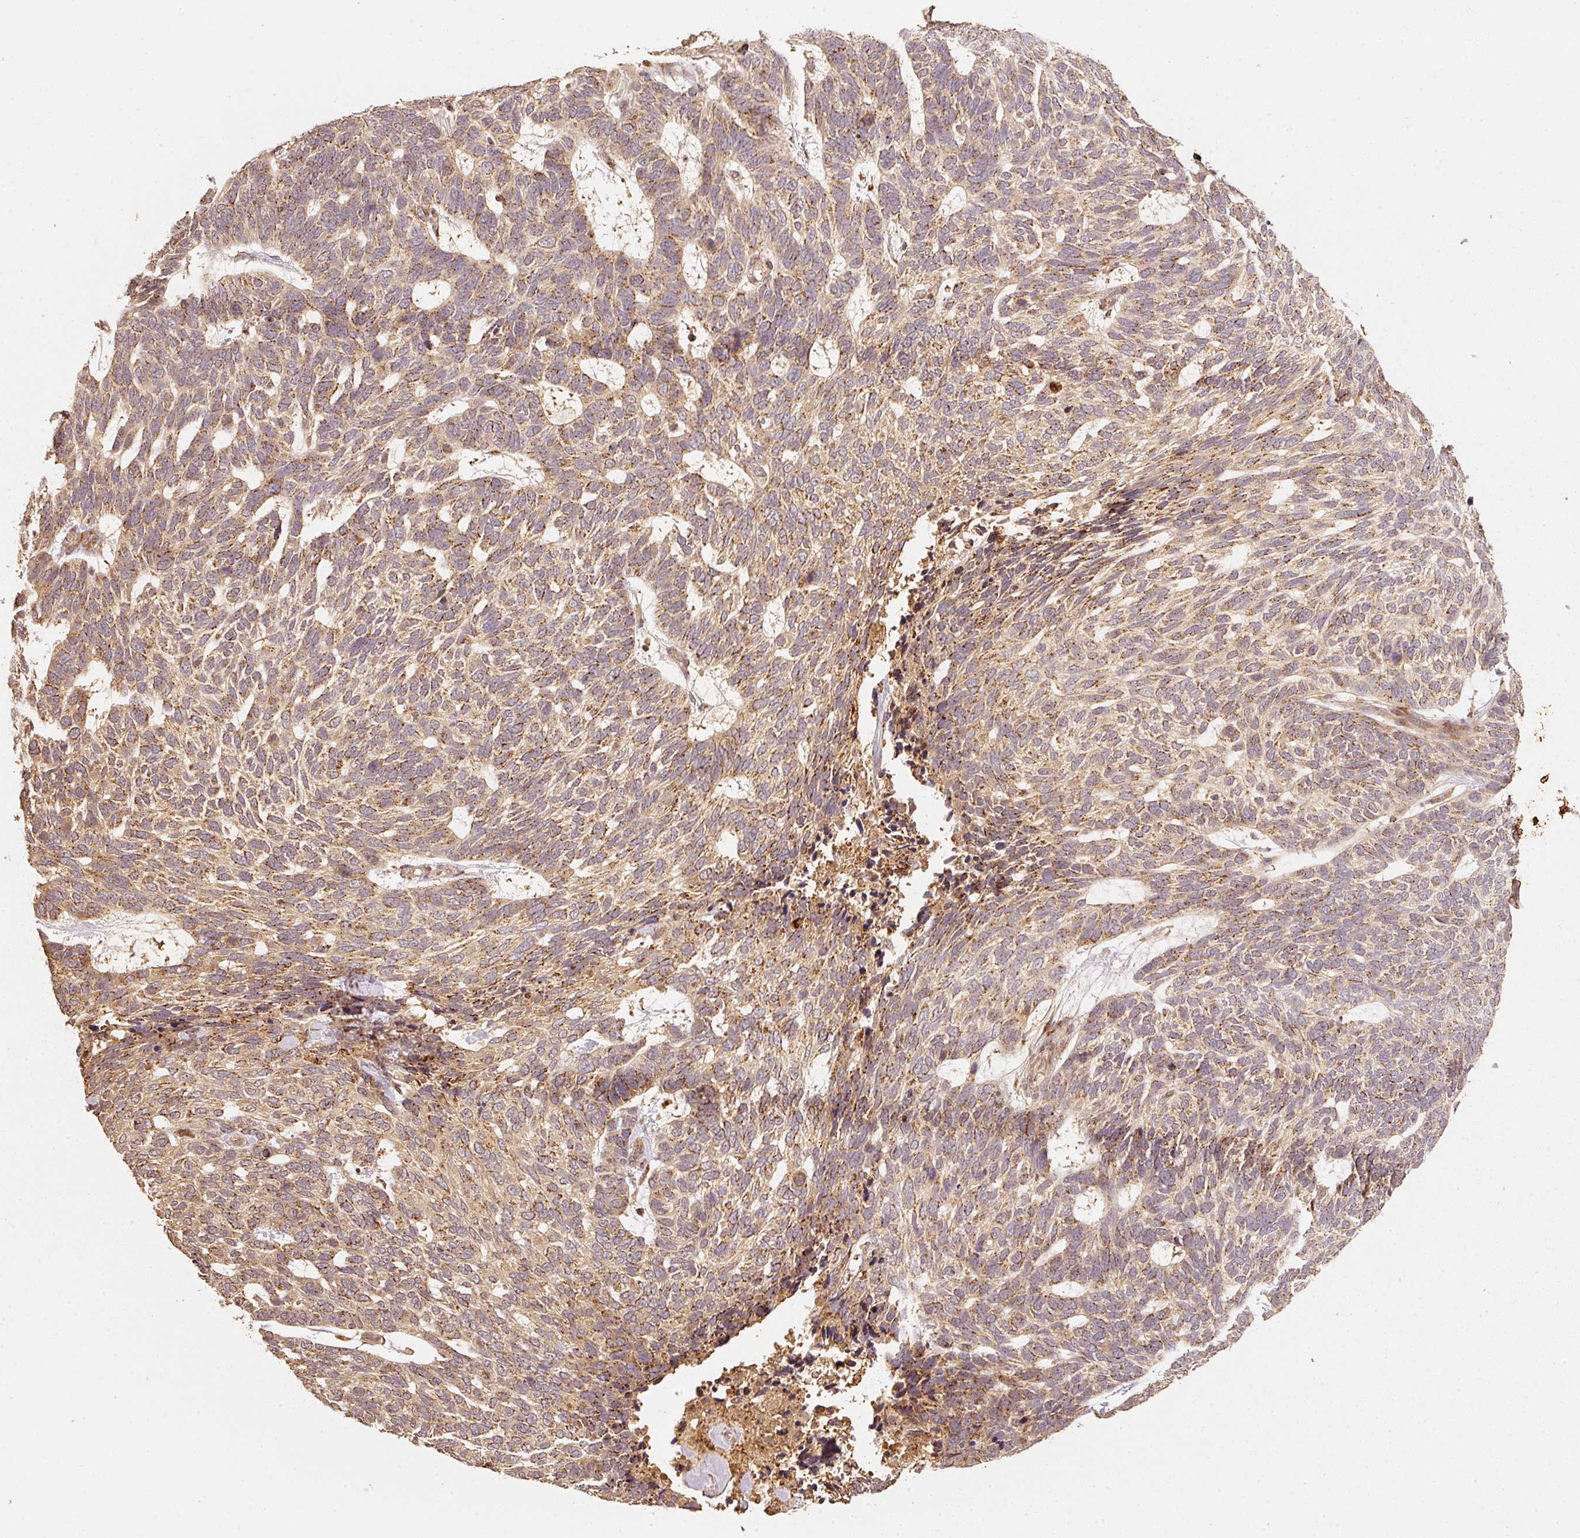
{"staining": {"intensity": "moderate", "quantity": ">75%", "location": "cytoplasmic/membranous"}, "tissue": "skin cancer", "cell_type": "Tumor cells", "image_type": "cancer", "snomed": [{"axis": "morphology", "description": "Basal cell carcinoma"}, {"axis": "topography", "description": "Skin"}], "caption": "The image displays staining of skin basal cell carcinoma, revealing moderate cytoplasmic/membranous protein staining (brown color) within tumor cells. (brown staining indicates protein expression, while blue staining denotes nuclei).", "gene": "FUT8", "patient": {"sex": "female", "age": 65}}